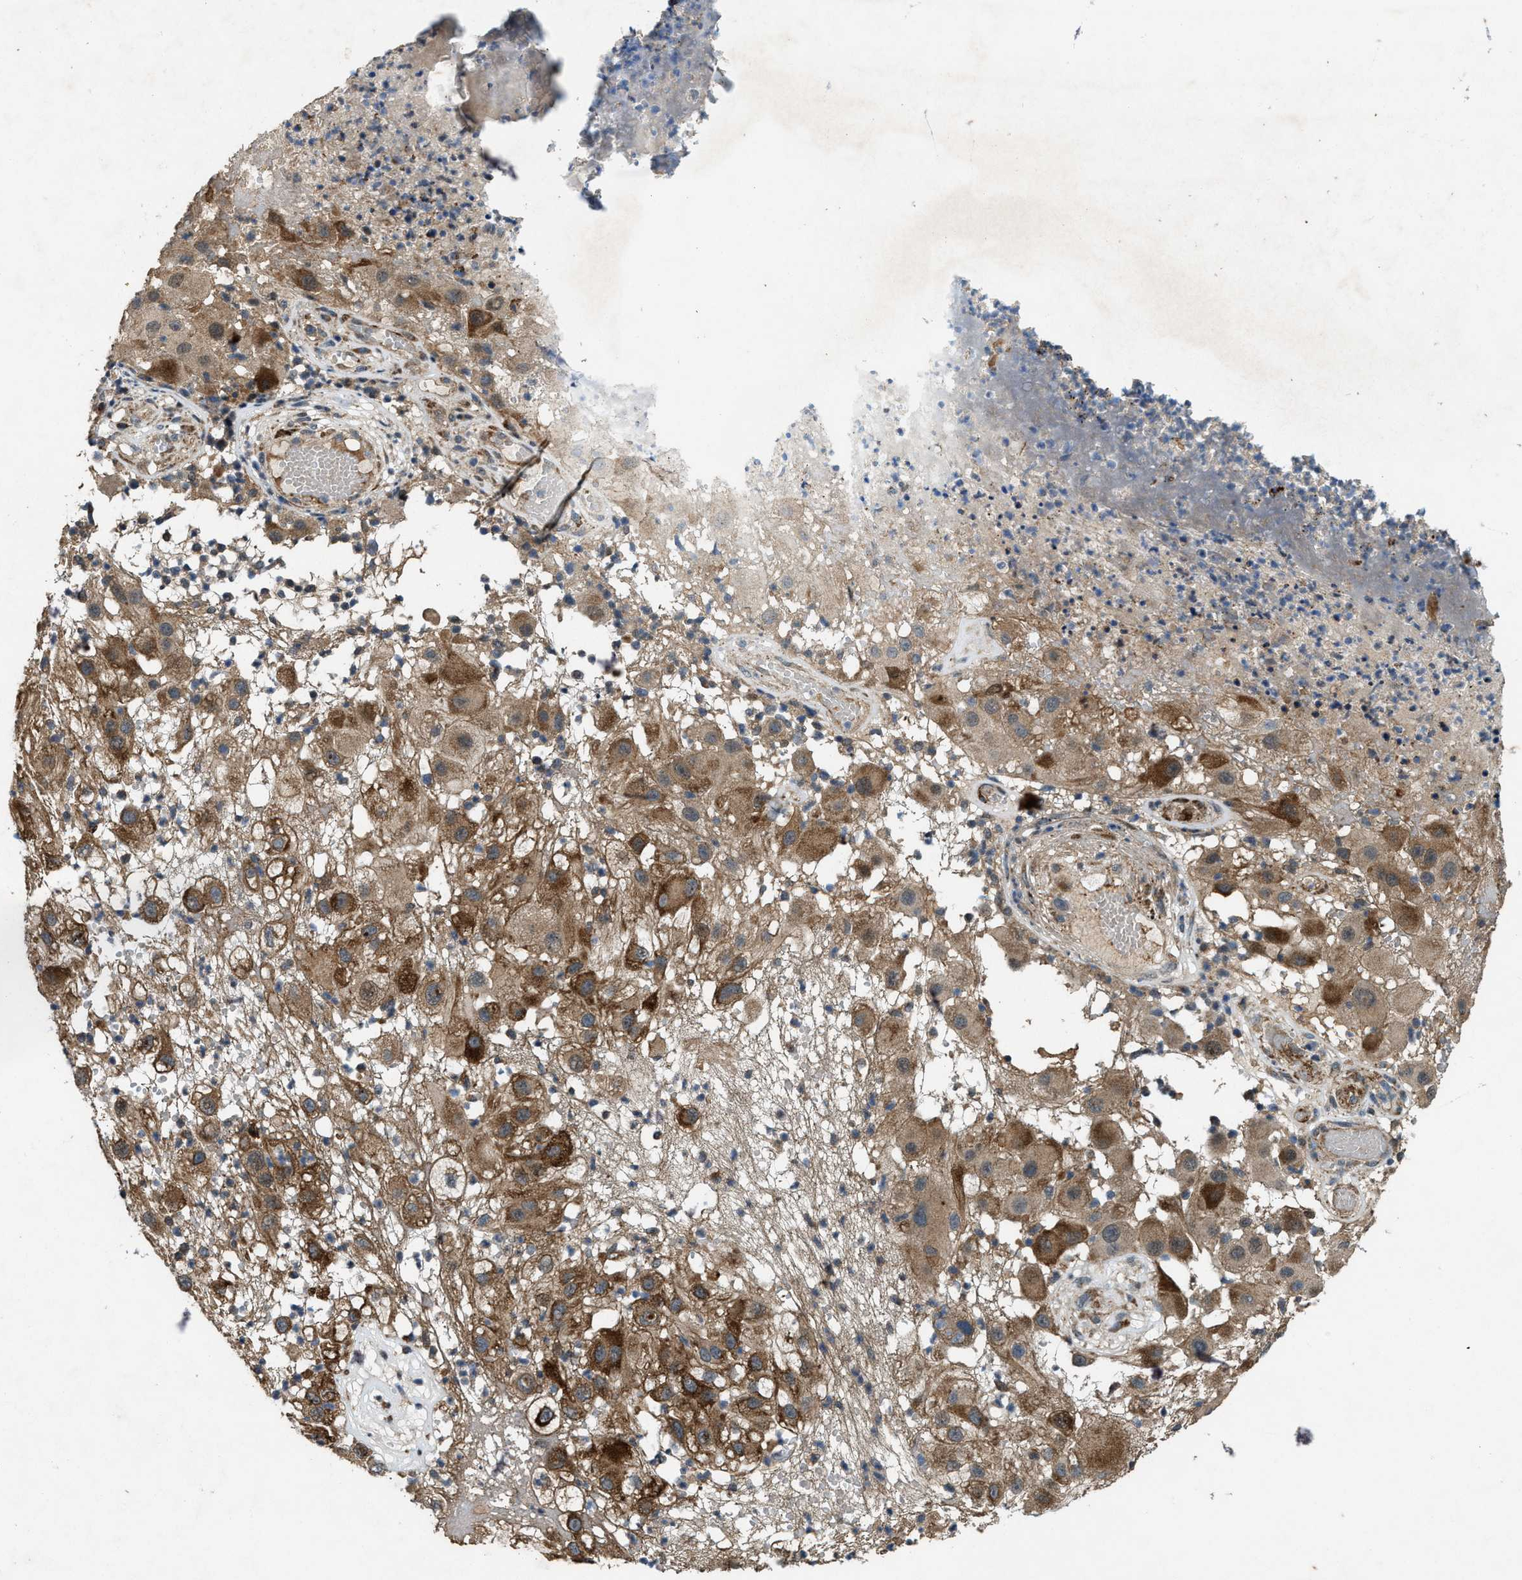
{"staining": {"intensity": "moderate", "quantity": ">75%", "location": "cytoplasmic/membranous"}, "tissue": "melanoma", "cell_type": "Tumor cells", "image_type": "cancer", "snomed": [{"axis": "morphology", "description": "Malignant melanoma, NOS"}, {"axis": "topography", "description": "Skin"}], "caption": "Protein expression analysis of malignant melanoma reveals moderate cytoplasmic/membranous positivity in approximately >75% of tumor cells.", "gene": "LRRC72", "patient": {"sex": "female", "age": 81}}